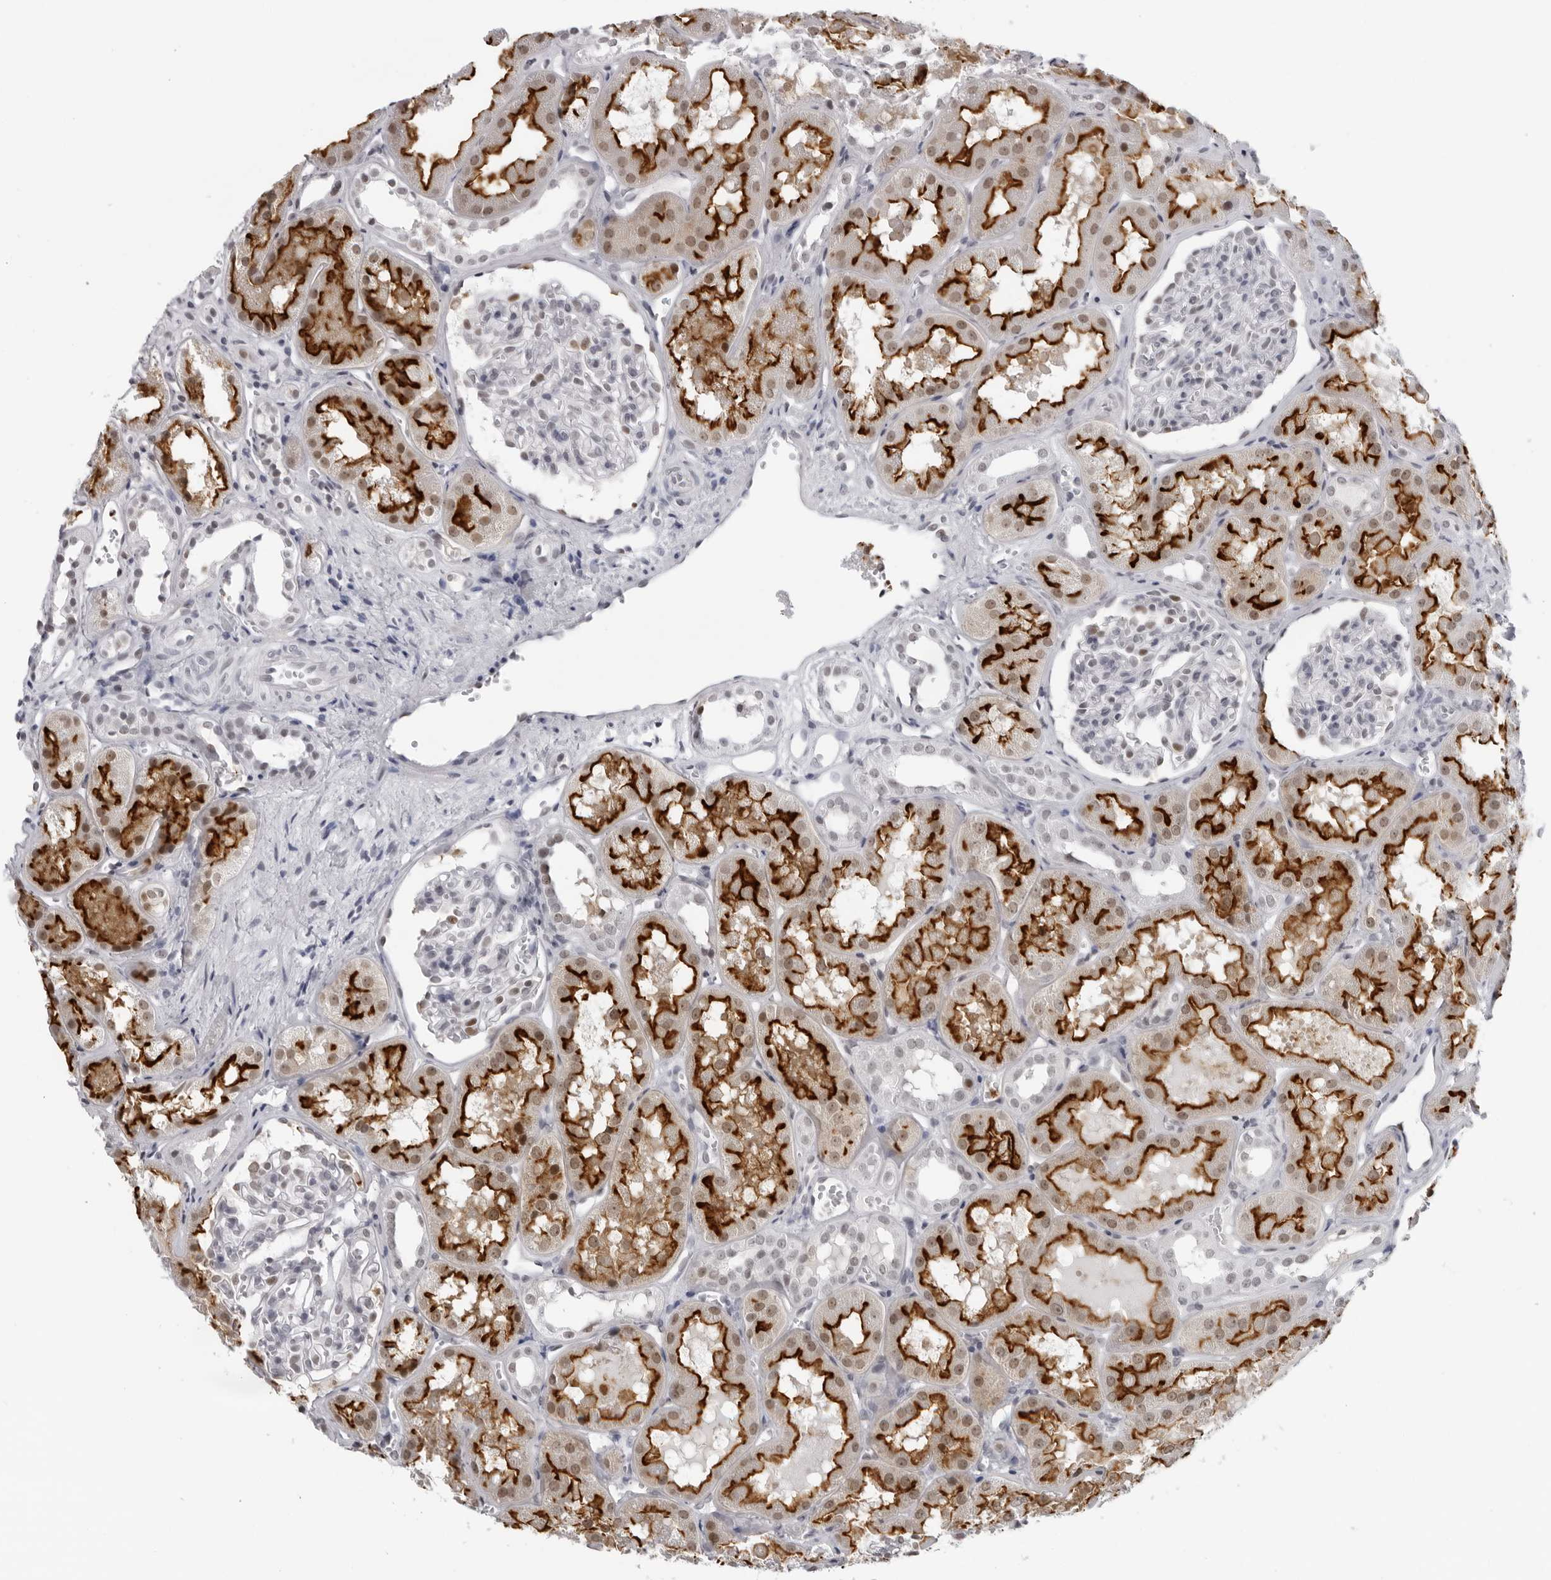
{"staining": {"intensity": "moderate", "quantity": "<25%", "location": "nuclear"}, "tissue": "kidney", "cell_type": "Cells in glomeruli", "image_type": "normal", "snomed": [{"axis": "morphology", "description": "Normal tissue, NOS"}, {"axis": "topography", "description": "Kidney"}], "caption": "Protein expression analysis of unremarkable human kidney reveals moderate nuclear staining in approximately <25% of cells in glomeruli. The staining was performed using DAB, with brown indicating positive protein expression. Nuclei are stained blue with hematoxylin.", "gene": "ESPN", "patient": {"sex": "male", "age": 16}}